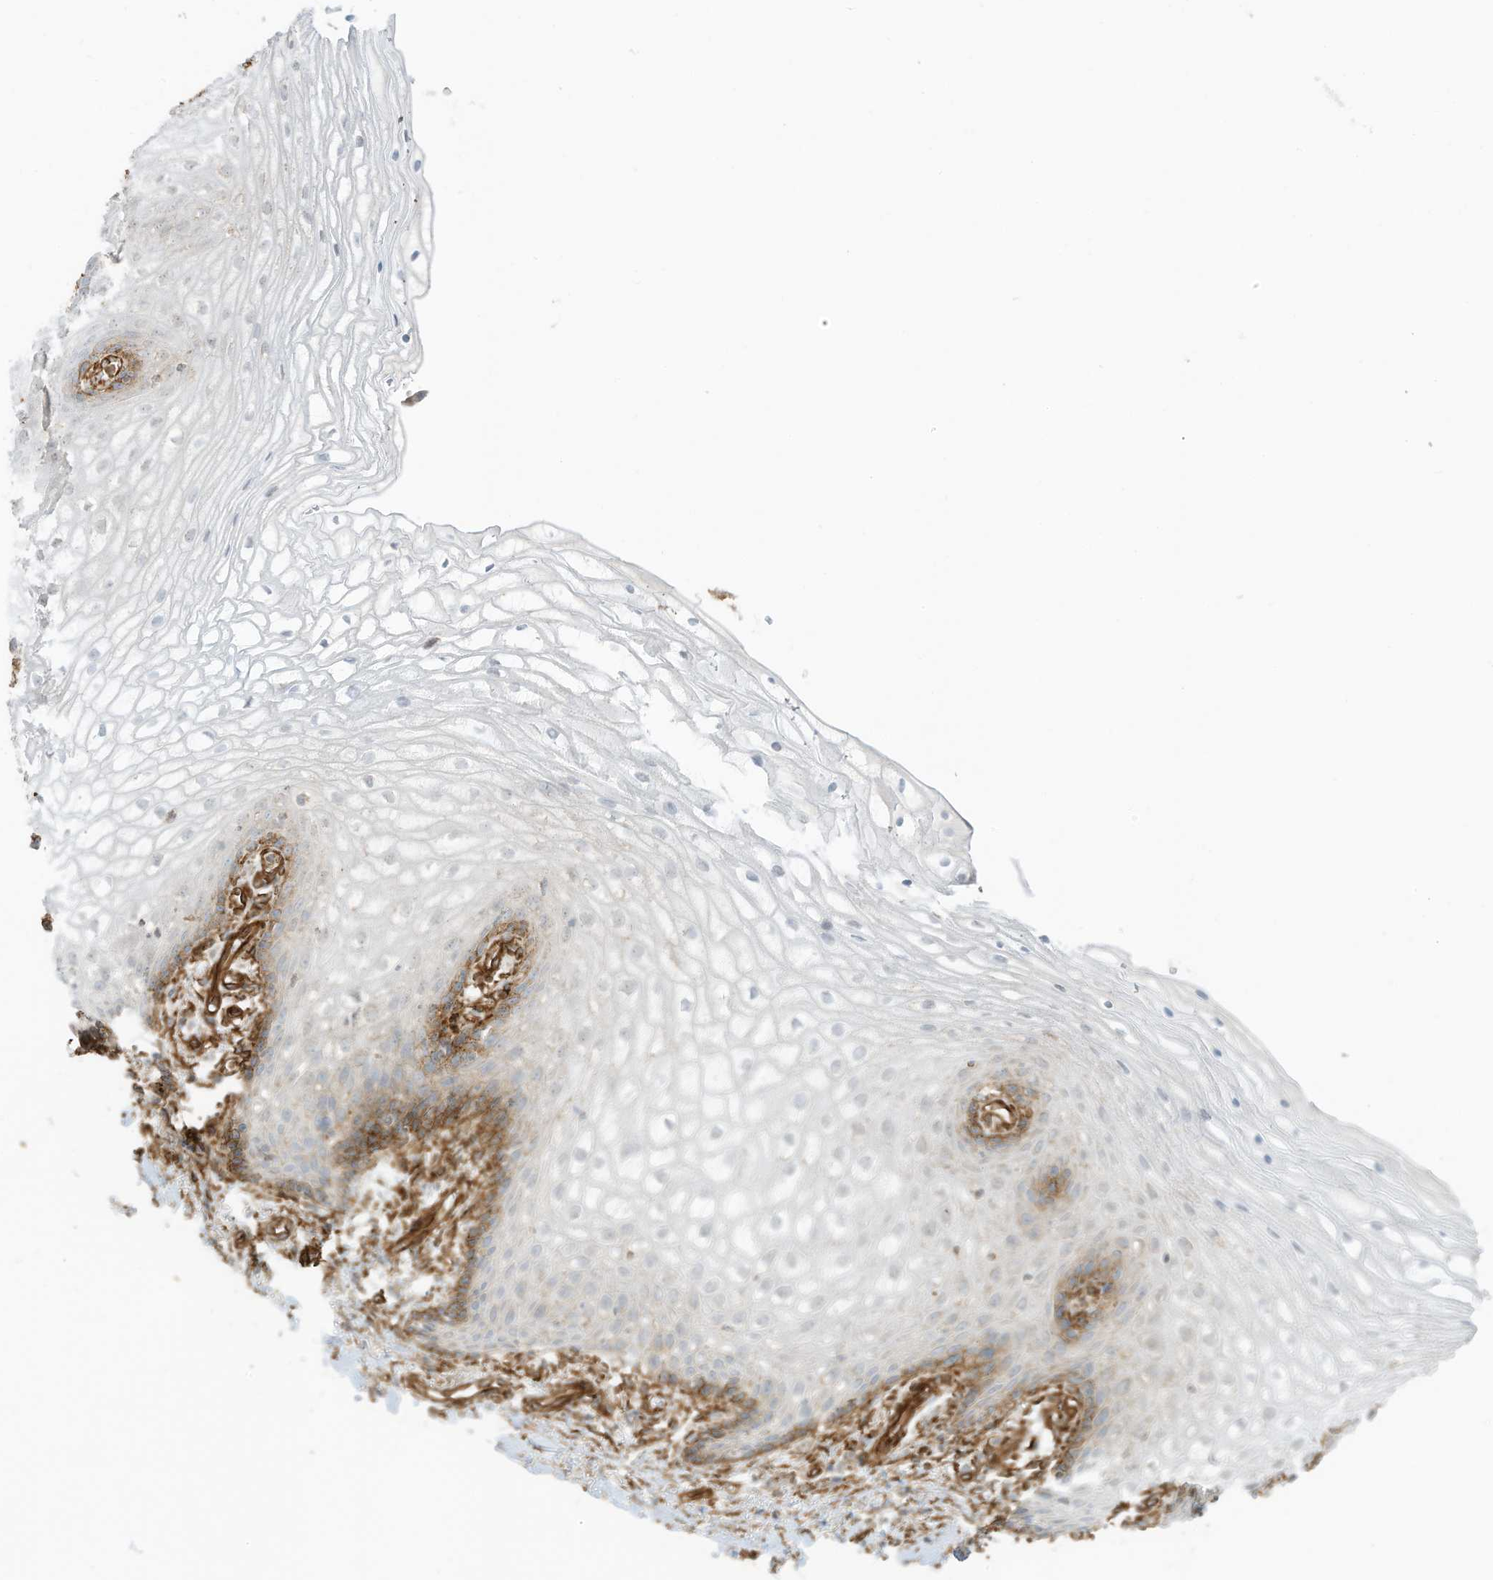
{"staining": {"intensity": "moderate", "quantity": "<25%", "location": "cytoplasmic/membranous"}, "tissue": "vagina", "cell_type": "Squamous epithelial cells", "image_type": "normal", "snomed": [{"axis": "morphology", "description": "Normal tissue, NOS"}, {"axis": "topography", "description": "Vagina"}], "caption": "Vagina stained with DAB (3,3'-diaminobenzidine) IHC reveals low levels of moderate cytoplasmic/membranous staining in approximately <25% of squamous epithelial cells. (brown staining indicates protein expression, while blue staining denotes nuclei).", "gene": "ABCB7", "patient": {"sex": "female", "age": 60}}